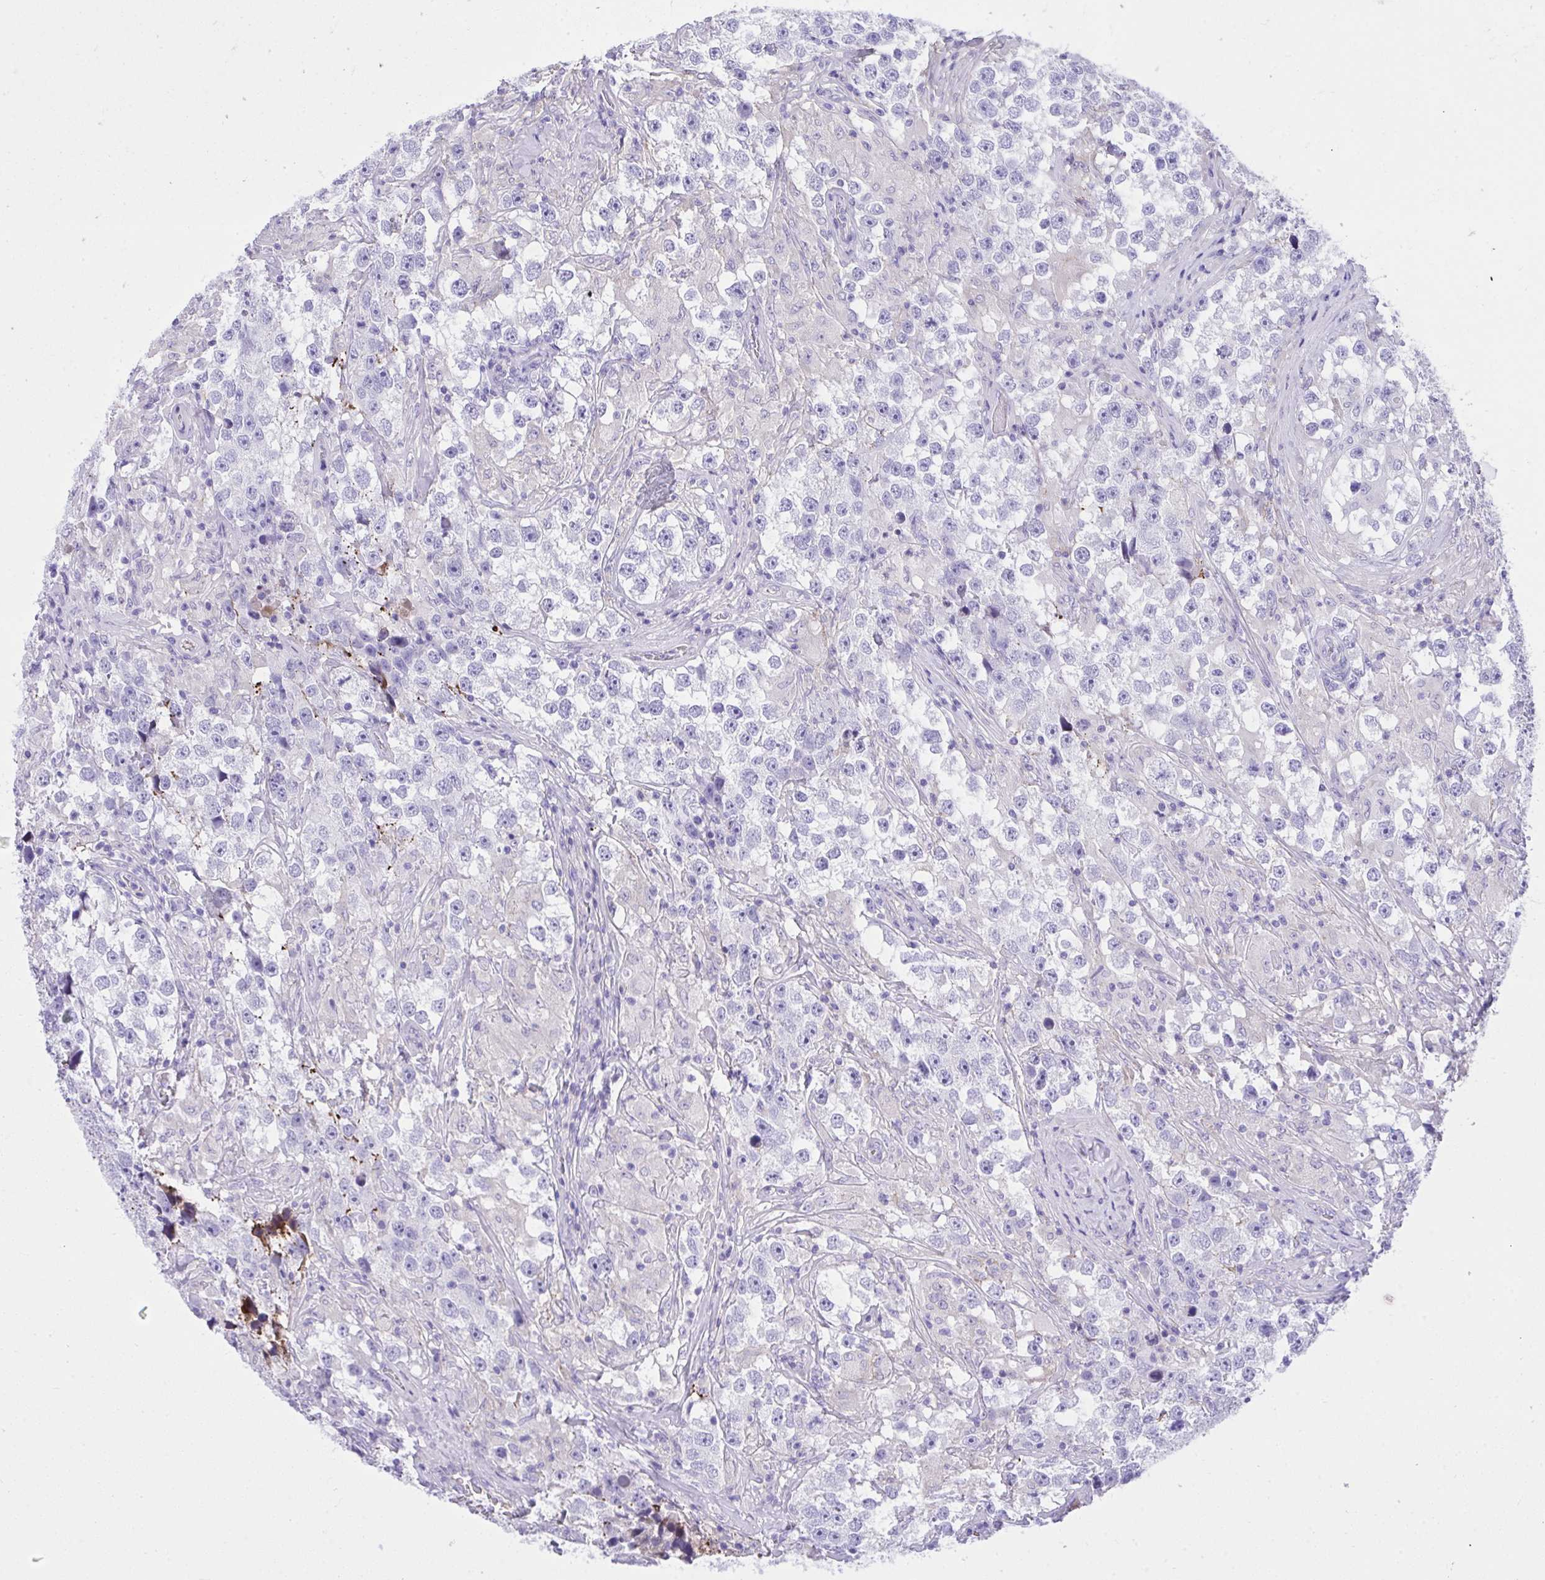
{"staining": {"intensity": "negative", "quantity": "none", "location": "none"}, "tissue": "testis cancer", "cell_type": "Tumor cells", "image_type": "cancer", "snomed": [{"axis": "morphology", "description": "Seminoma, NOS"}, {"axis": "topography", "description": "Testis"}], "caption": "High magnification brightfield microscopy of testis seminoma stained with DAB (3,3'-diaminobenzidine) (brown) and counterstained with hematoxylin (blue): tumor cells show no significant expression.", "gene": "HRG", "patient": {"sex": "male", "age": 46}}